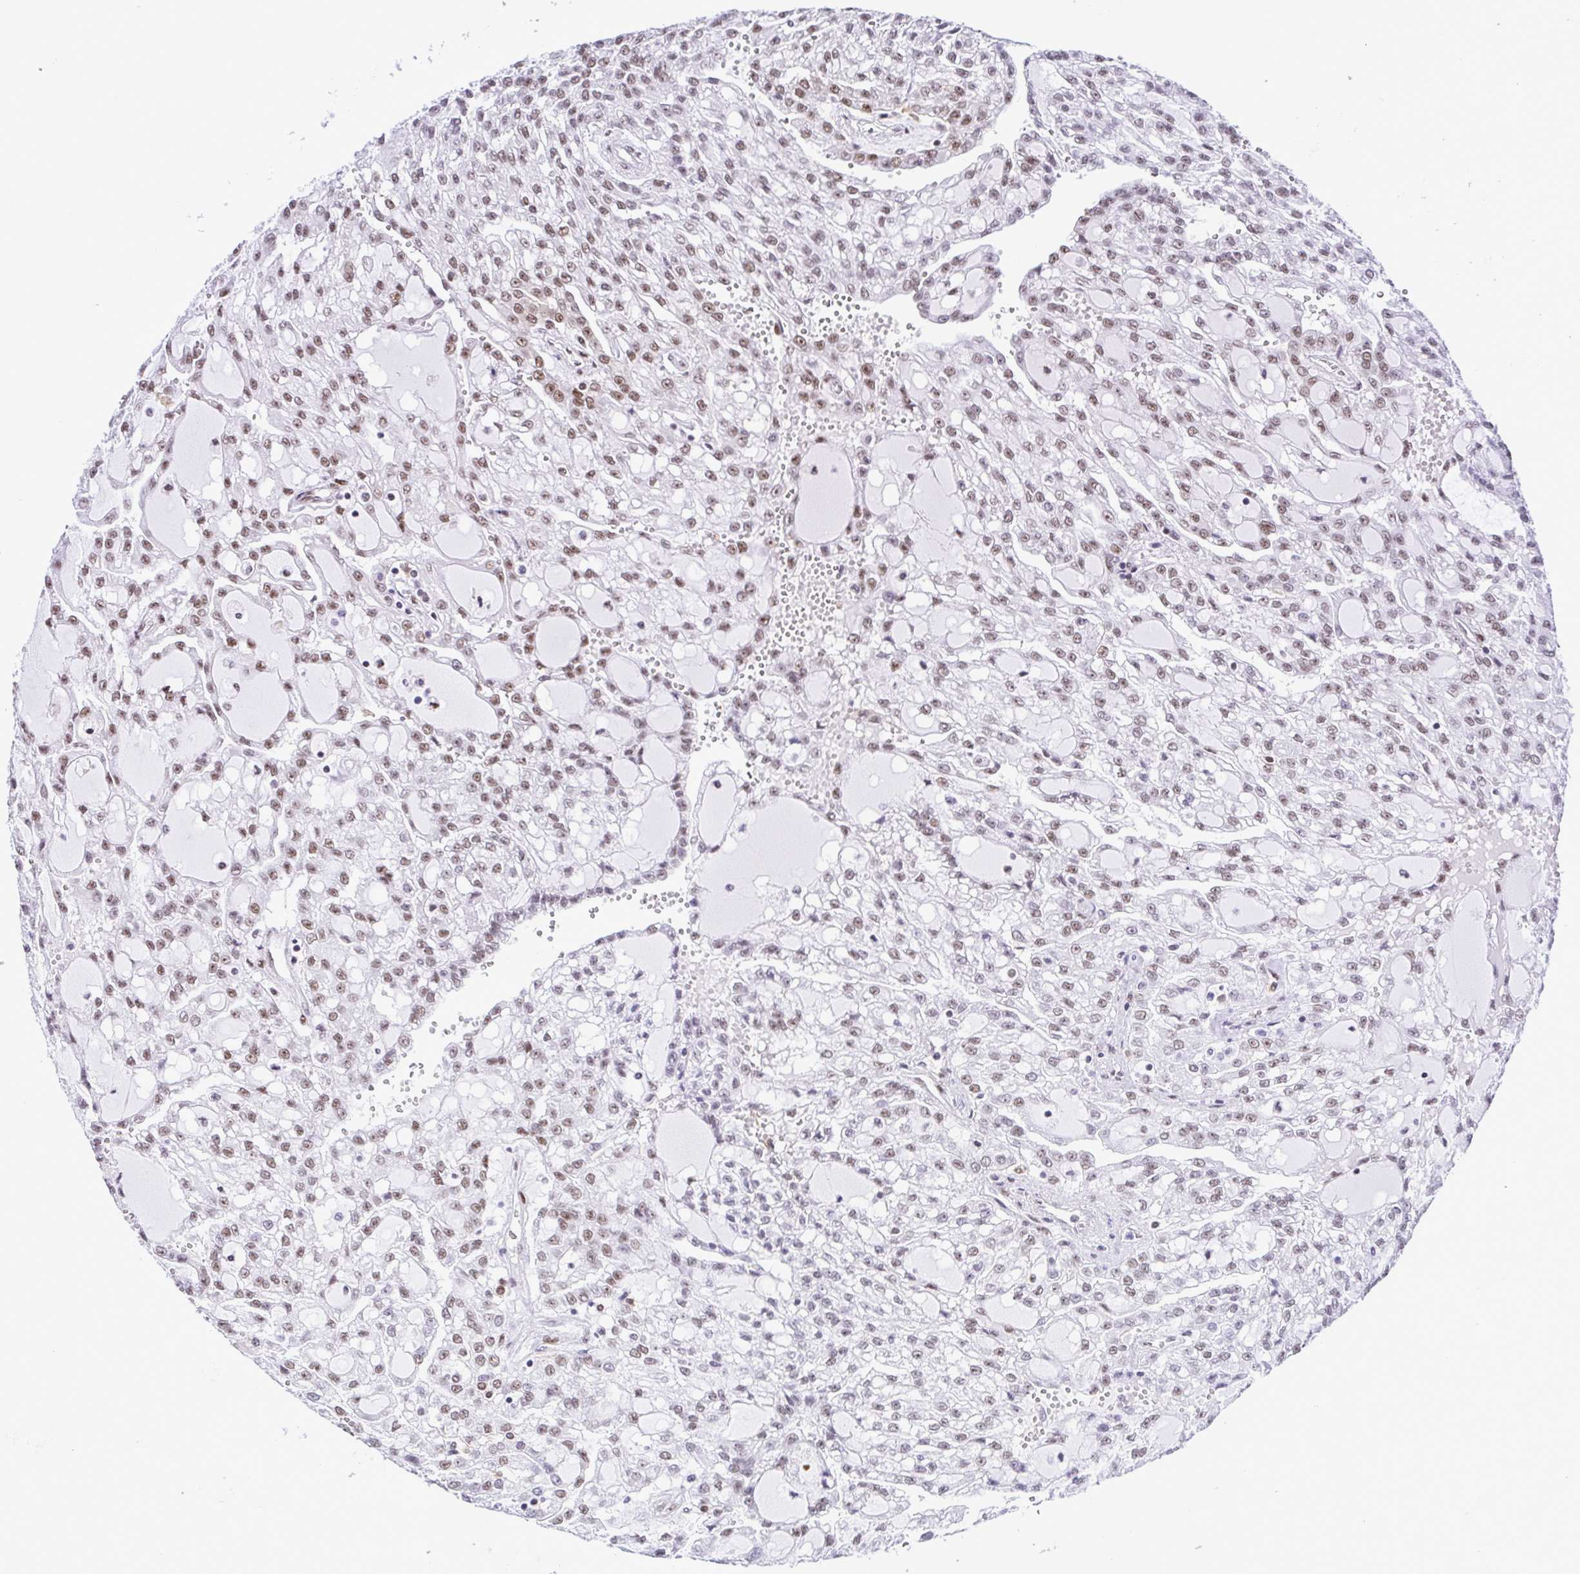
{"staining": {"intensity": "moderate", "quantity": "25%-75%", "location": "nuclear"}, "tissue": "renal cancer", "cell_type": "Tumor cells", "image_type": "cancer", "snomed": [{"axis": "morphology", "description": "Adenocarcinoma, NOS"}, {"axis": "topography", "description": "Kidney"}], "caption": "Immunohistochemistry (IHC) (DAB) staining of adenocarcinoma (renal) shows moderate nuclear protein expression in approximately 25%-75% of tumor cells.", "gene": "TRIM28", "patient": {"sex": "male", "age": 63}}